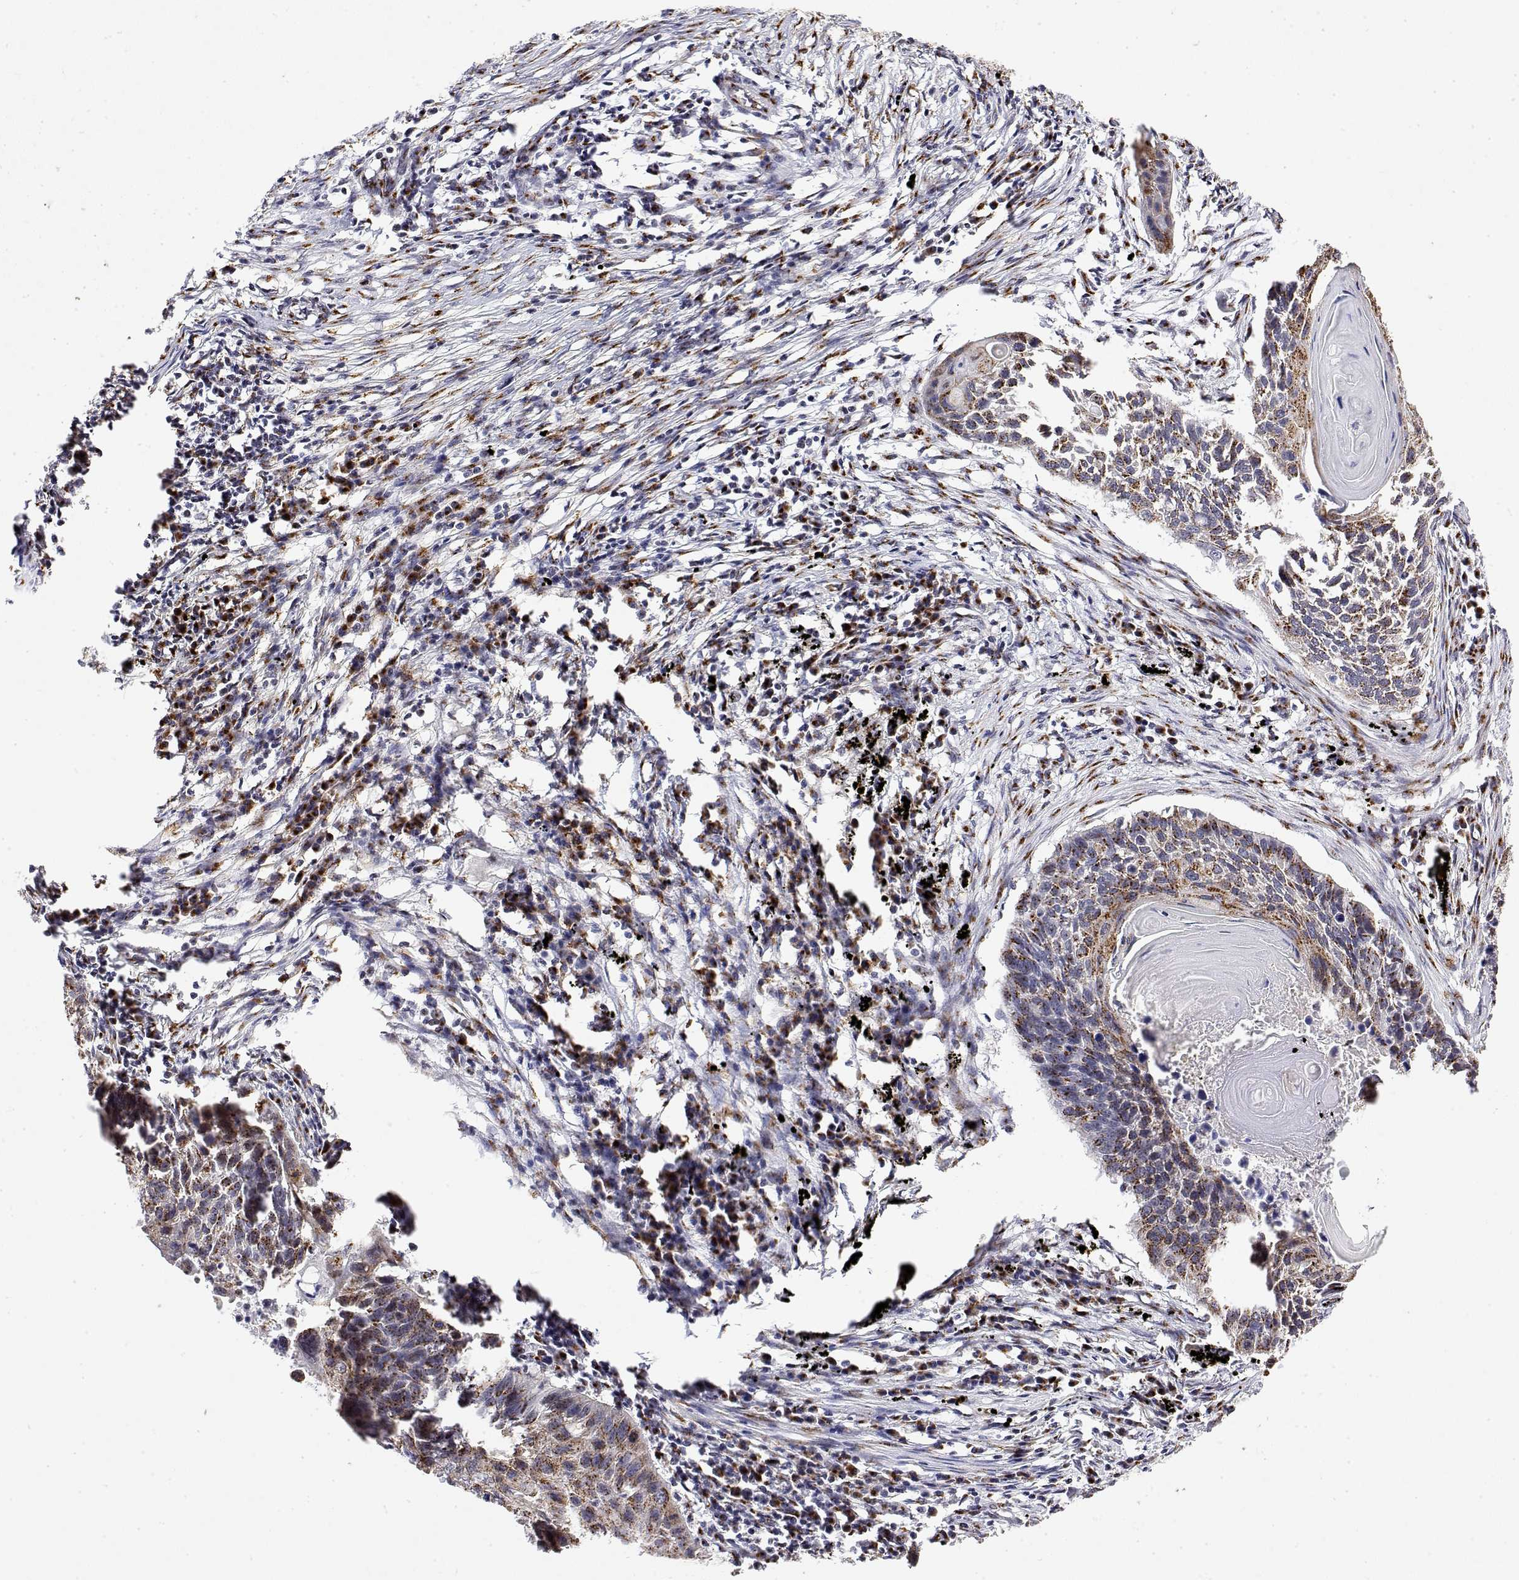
{"staining": {"intensity": "moderate", "quantity": ">75%", "location": "cytoplasmic/membranous"}, "tissue": "lung cancer", "cell_type": "Tumor cells", "image_type": "cancer", "snomed": [{"axis": "morphology", "description": "Squamous cell carcinoma, NOS"}, {"axis": "topography", "description": "Lung"}], "caption": "Immunohistochemical staining of lung cancer (squamous cell carcinoma) displays medium levels of moderate cytoplasmic/membranous staining in about >75% of tumor cells.", "gene": "YIPF3", "patient": {"sex": "male", "age": 78}}